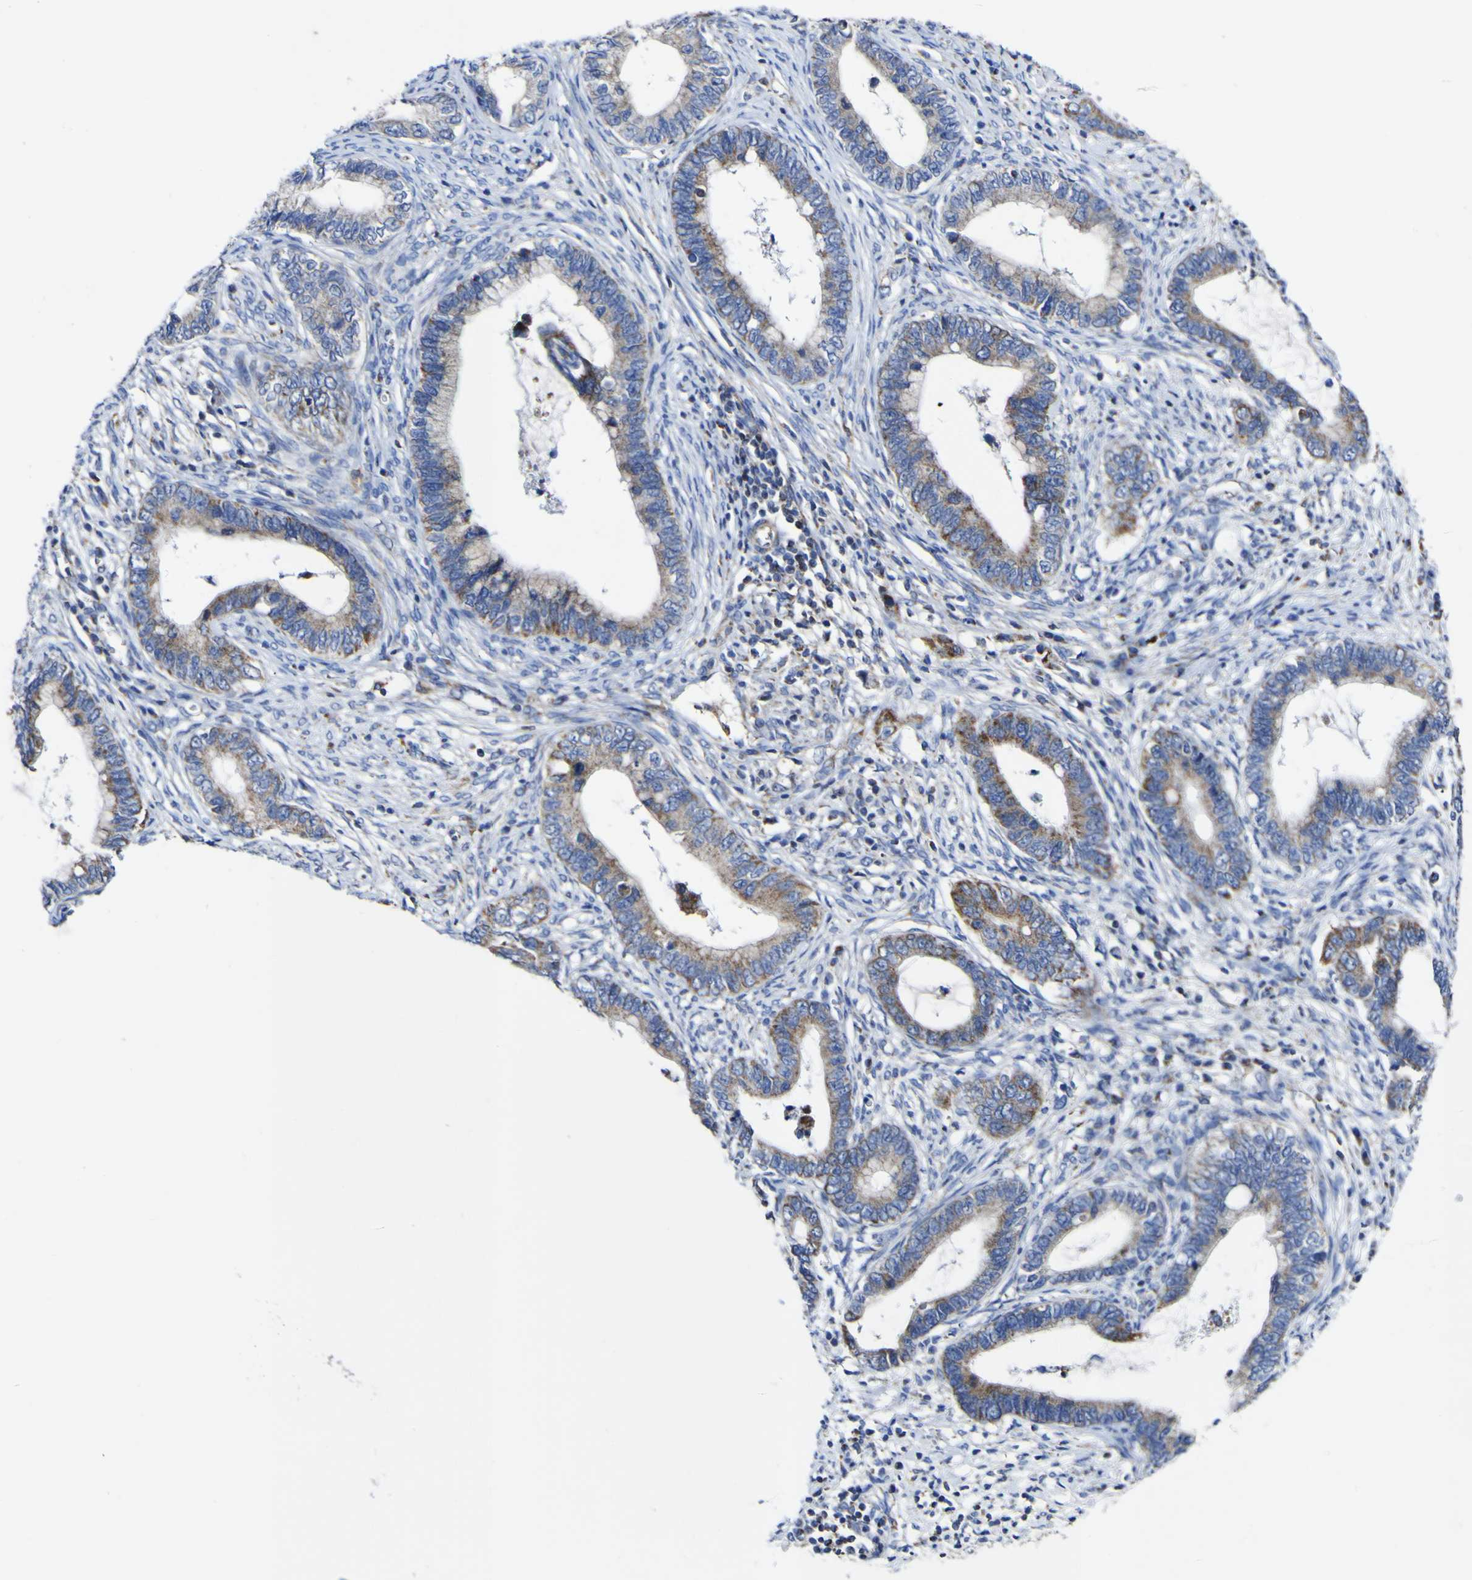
{"staining": {"intensity": "moderate", "quantity": ">75%", "location": "cytoplasmic/membranous"}, "tissue": "cervical cancer", "cell_type": "Tumor cells", "image_type": "cancer", "snomed": [{"axis": "morphology", "description": "Adenocarcinoma, NOS"}, {"axis": "topography", "description": "Cervix"}], "caption": "Protein expression analysis of human adenocarcinoma (cervical) reveals moderate cytoplasmic/membranous positivity in about >75% of tumor cells.", "gene": "CCDC90B", "patient": {"sex": "female", "age": 44}}